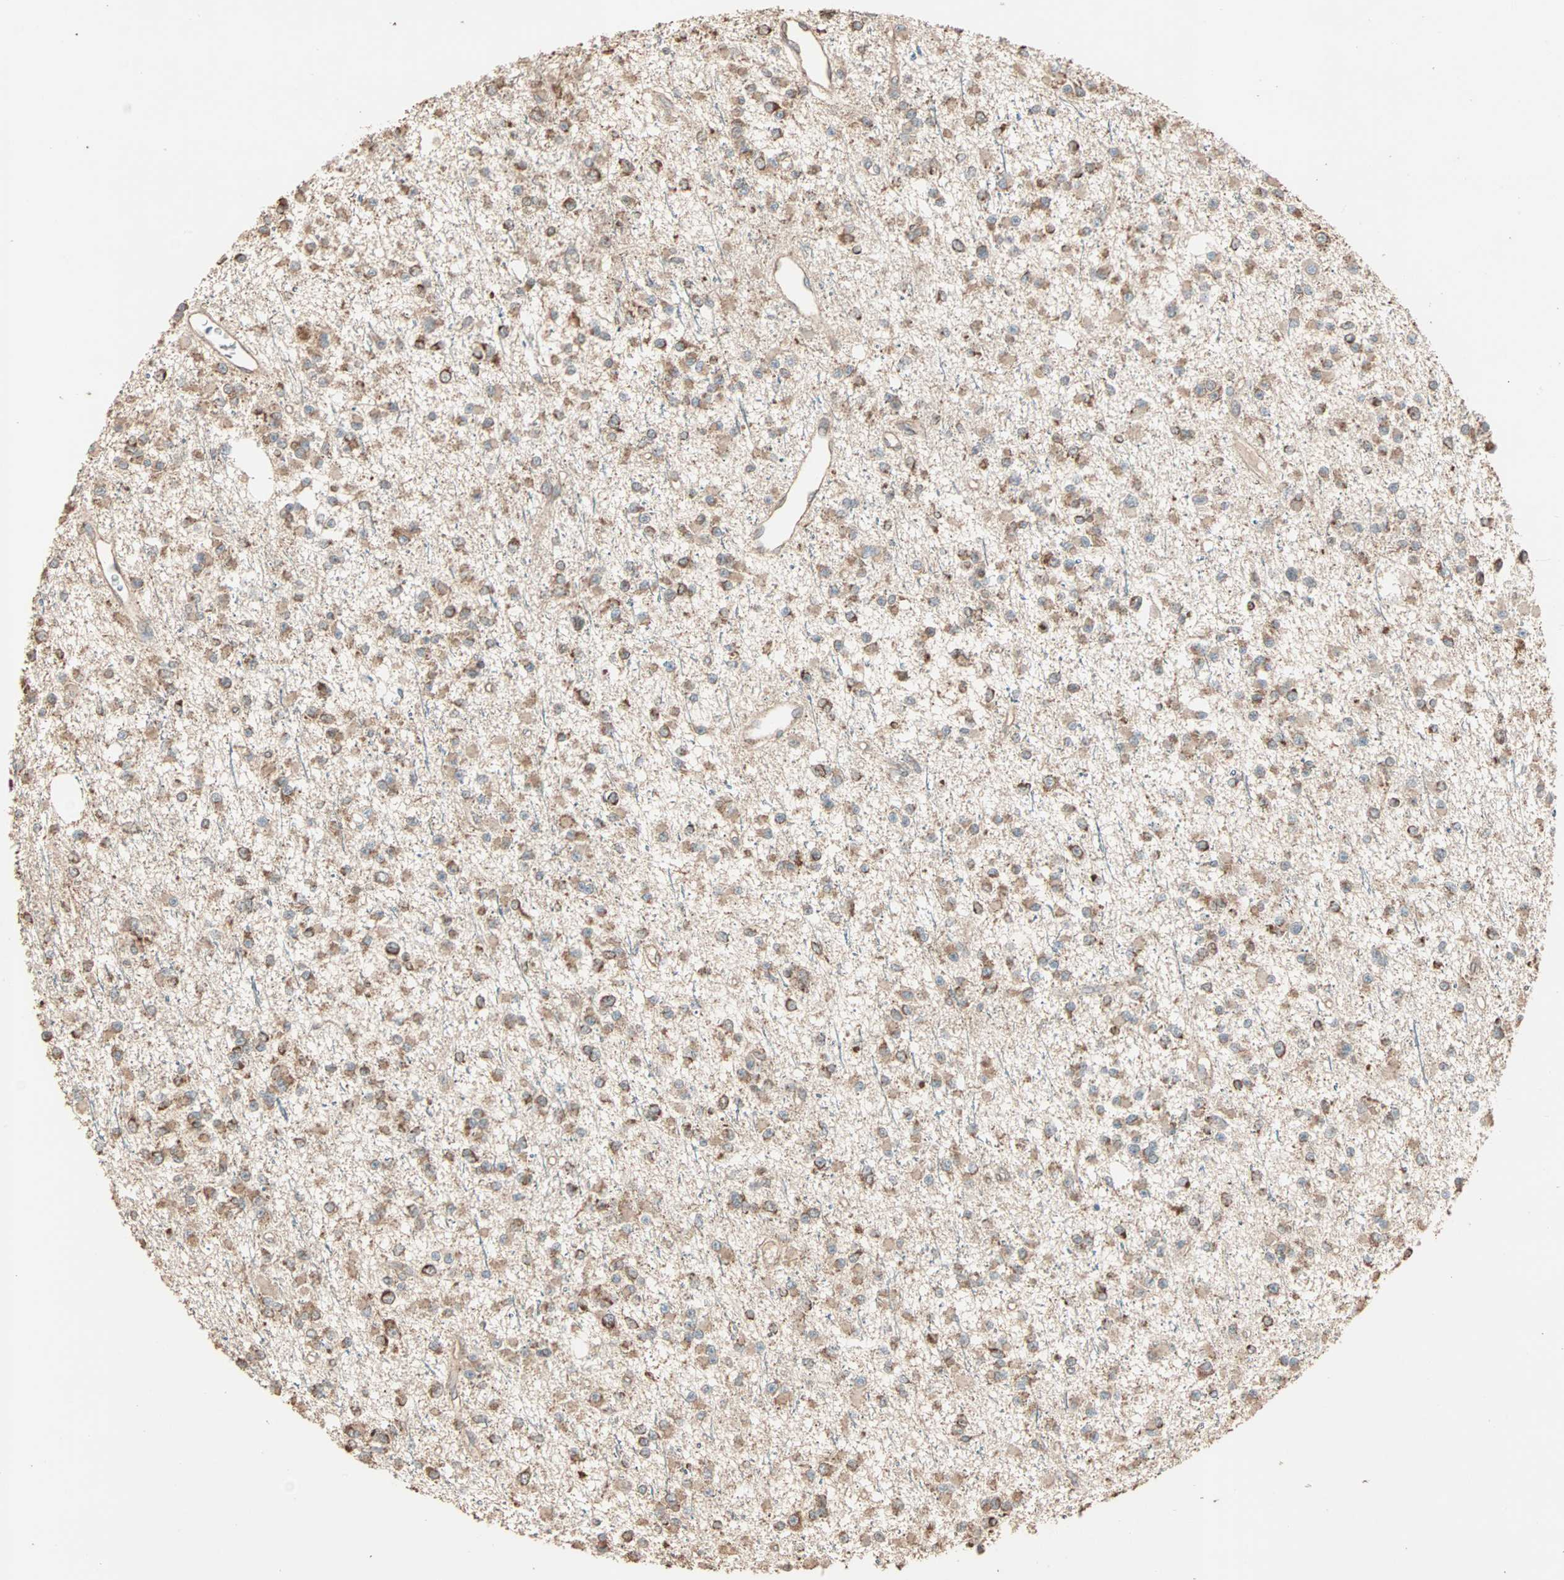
{"staining": {"intensity": "moderate", "quantity": ">75%", "location": "cytoplasmic/membranous"}, "tissue": "glioma", "cell_type": "Tumor cells", "image_type": "cancer", "snomed": [{"axis": "morphology", "description": "Glioma, malignant, Low grade"}, {"axis": "topography", "description": "Brain"}], "caption": "The immunohistochemical stain highlights moderate cytoplasmic/membranous expression in tumor cells of glioma tissue. Using DAB (brown) and hematoxylin (blue) stains, captured at high magnification using brightfield microscopy.", "gene": "EIF4G2", "patient": {"sex": "female", "age": 22}}